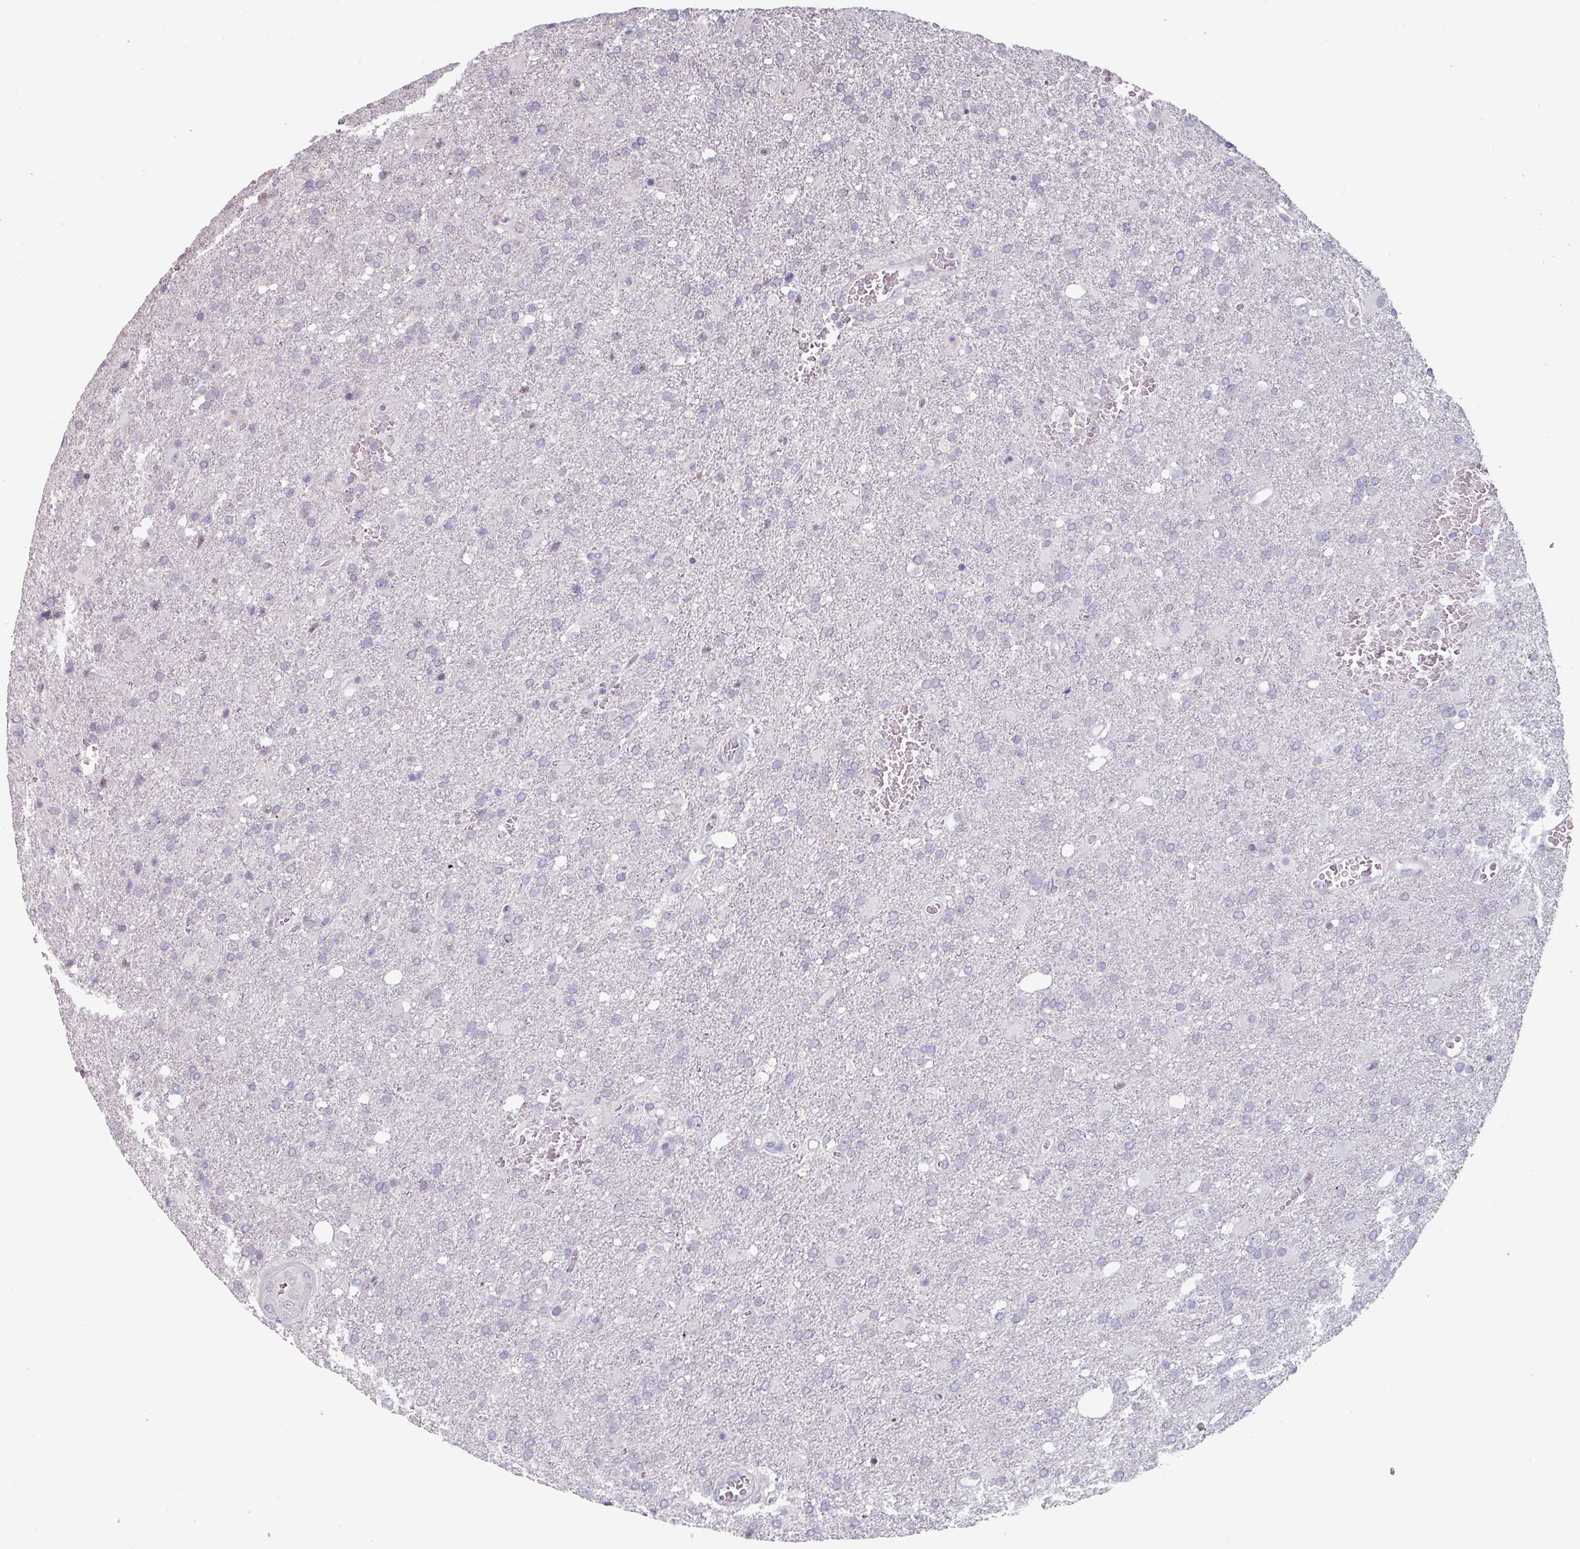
{"staining": {"intensity": "negative", "quantity": "none", "location": "none"}, "tissue": "glioma", "cell_type": "Tumor cells", "image_type": "cancer", "snomed": [{"axis": "morphology", "description": "Glioma, malignant, High grade"}, {"axis": "topography", "description": "Brain"}], "caption": "Tumor cells are negative for brown protein staining in glioma.", "gene": "ZBTB6", "patient": {"sex": "female", "age": 74}}